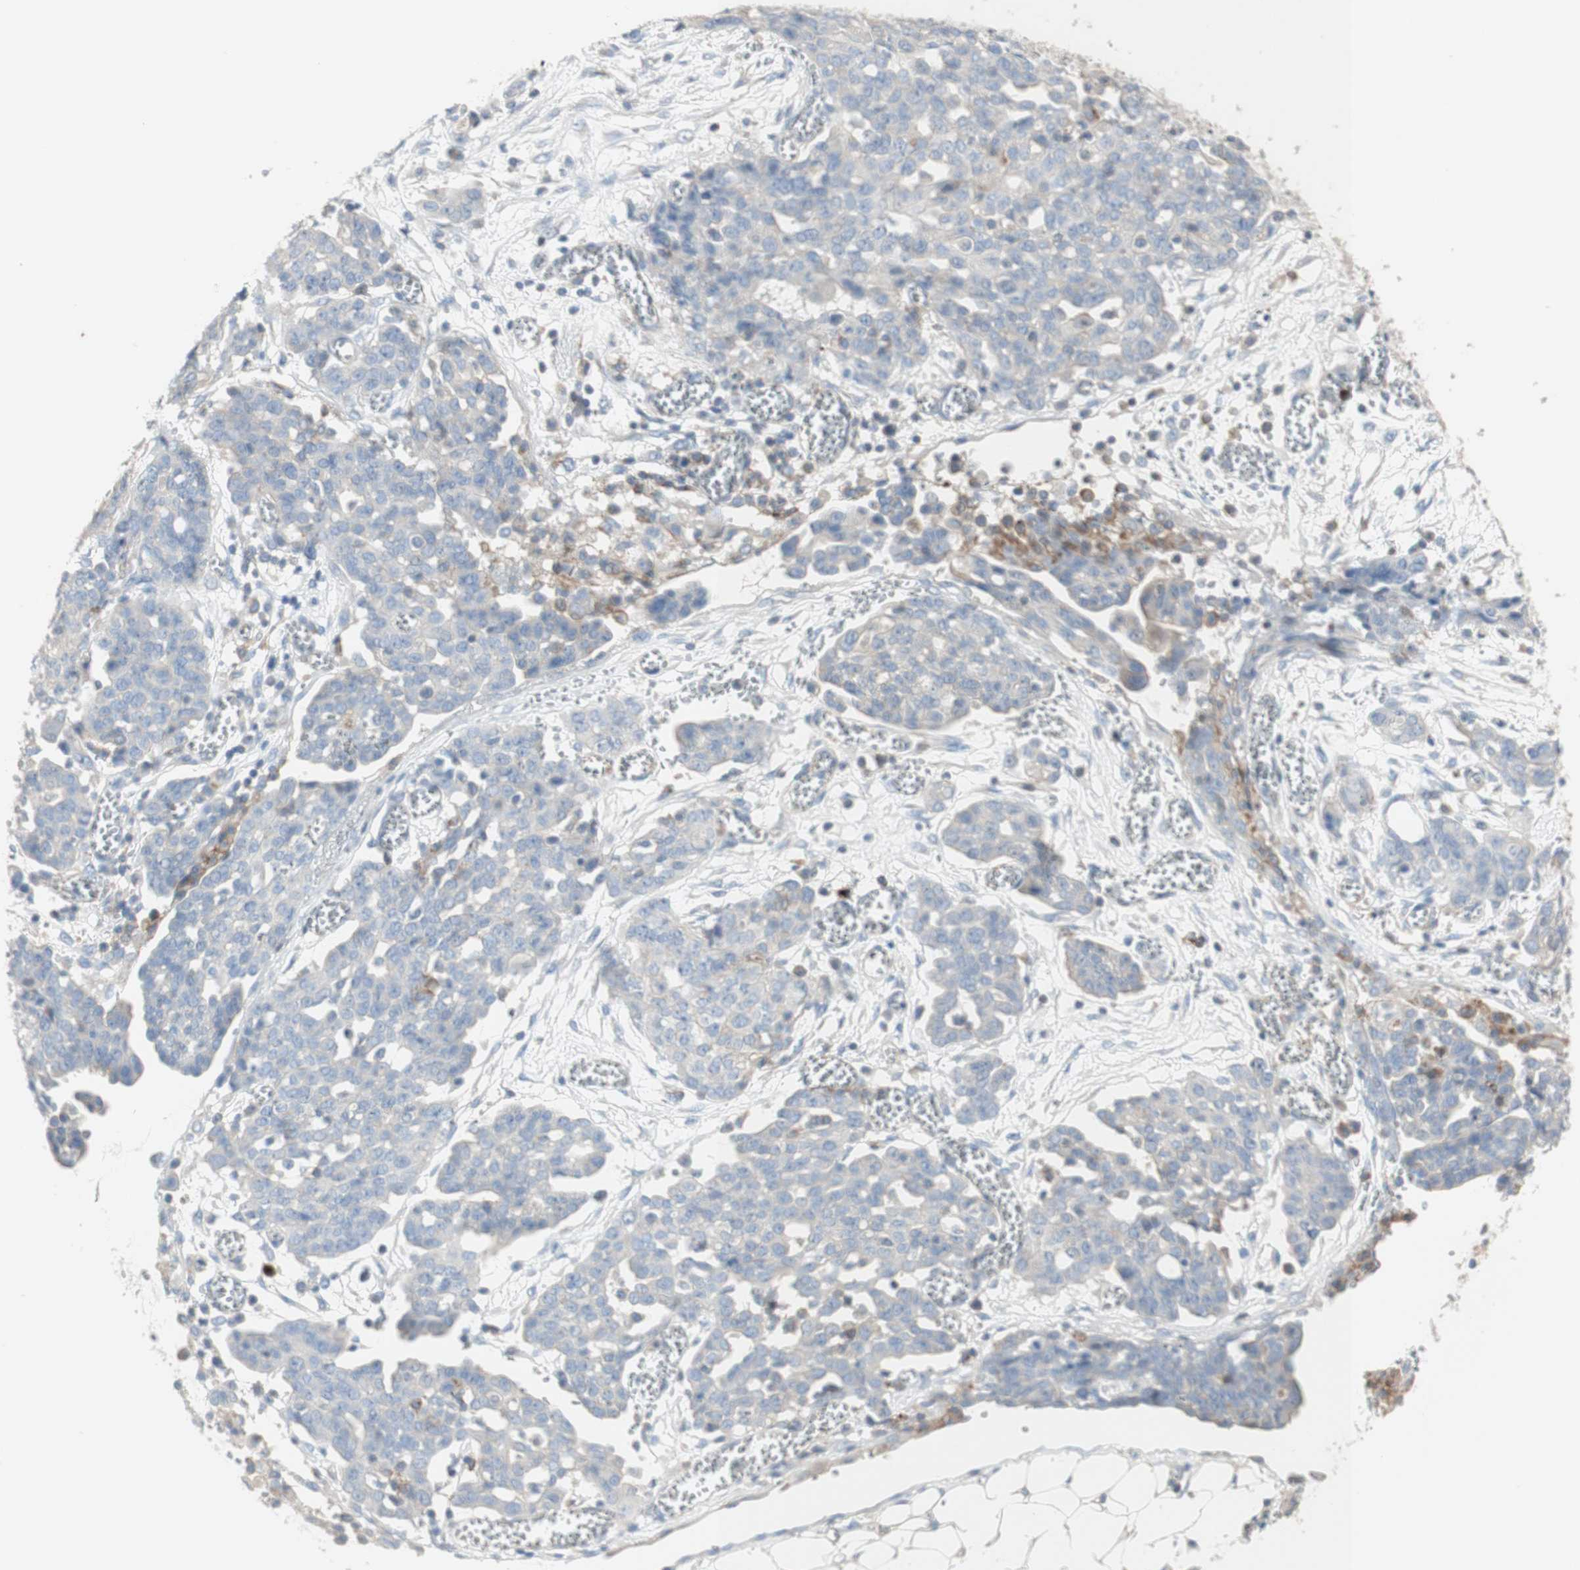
{"staining": {"intensity": "negative", "quantity": "none", "location": "none"}, "tissue": "ovarian cancer", "cell_type": "Tumor cells", "image_type": "cancer", "snomed": [{"axis": "morphology", "description": "Cystadenocarcinoma, serous, NOS"}, {"axis": "topography", "description": "Soft tissue"}, {"axis": "topography", "description": "Ovary"}], "caption": "An immunohistochemistry histopathology image of ovarian serous cystadenocarcinoma is shown. There is no staining in tumor cells of ovarian serous cystadenocarcinoma. (Stains: DAB (3,3'-diaminobenzidine) IHC with hematoxylin counter stain, Microscopy: brightfield microscopy at high magnification).", "gene": "MANEA", "patient": {"sex": "female", "age": 57}}